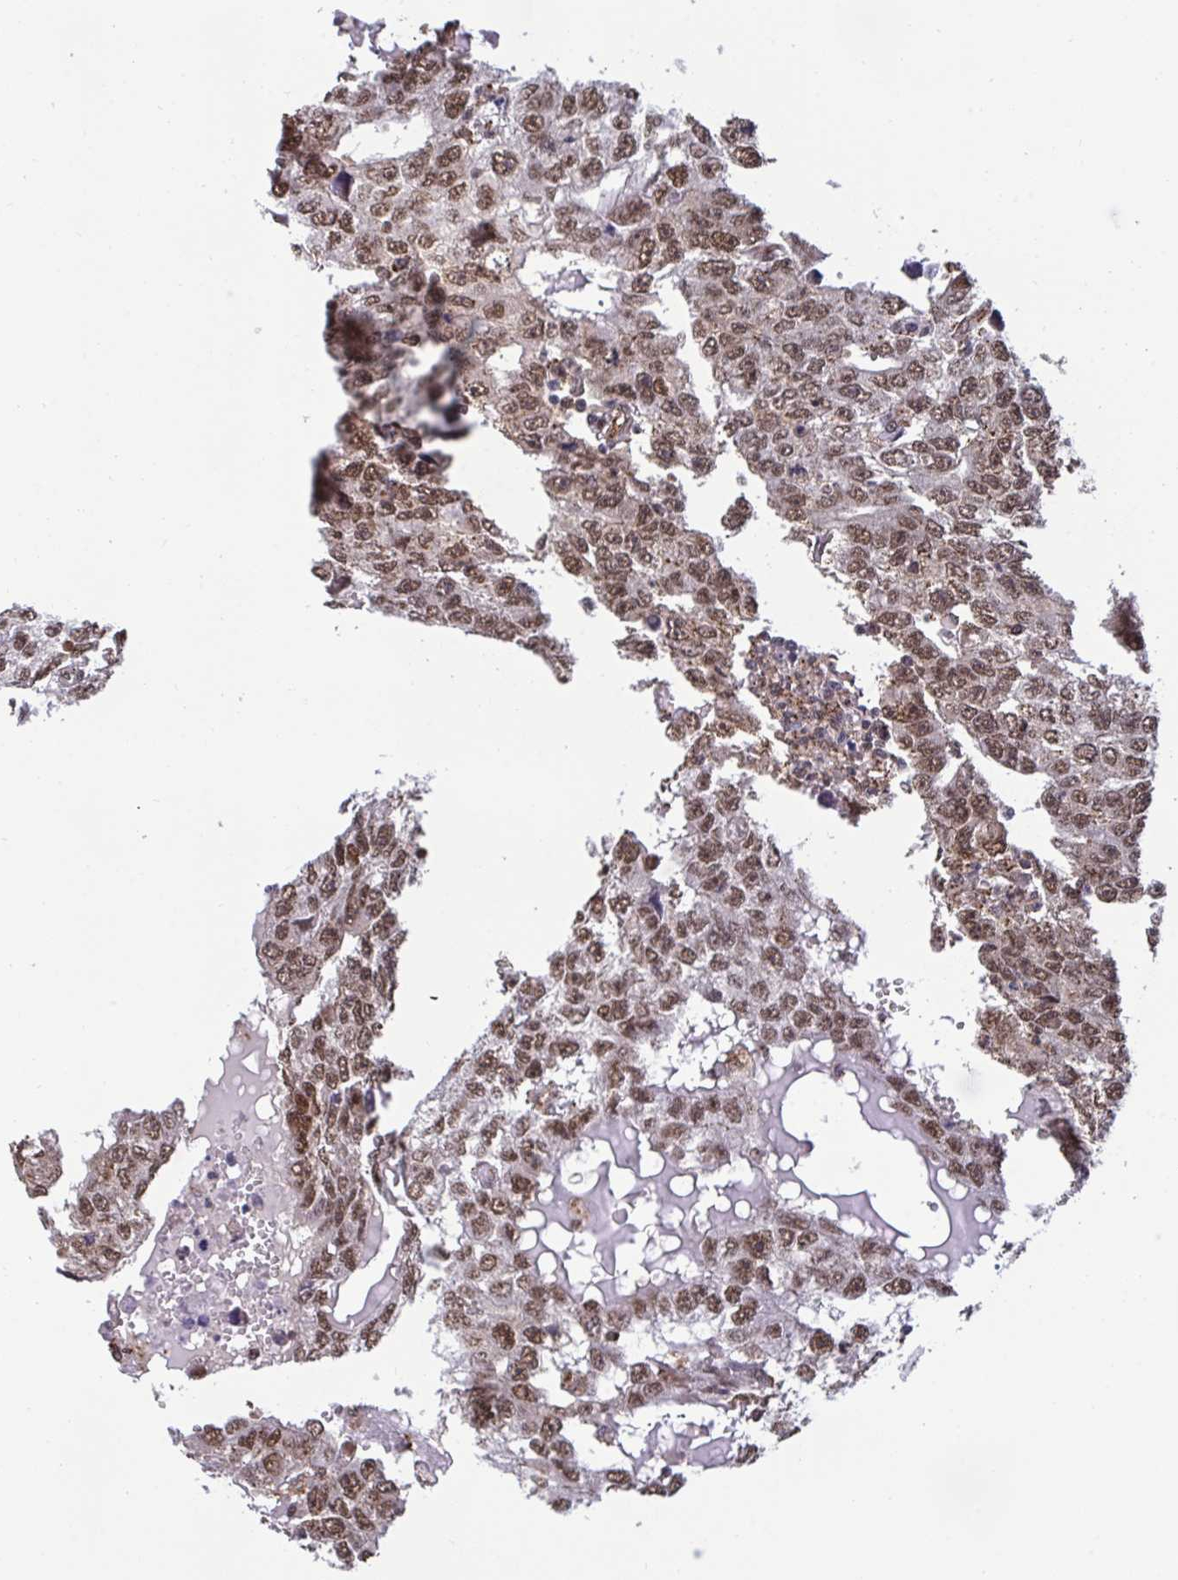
{"staining": {"intensity": "moderate", "quantity": ">75%", "location": "nuclear"}, "tissue": "testis cancer", "cell_type": "Tumor cells", "image_type": "cancer", "snomed": [{"axis": "morphology", "description": "Carcinoma, Embryonal, NOS"}, {"axis": "topography", "description": "Testis"}], "caption": "High-magnification brightfield microscopy of testis cancer (embryonal carcinoma) stained with DAB (brown) and counterstained with hematoxylin (blue). tumor cells exhibit moderate nuclear positivity is seen in approximately>75% of cells.", "gene": "PUF60", "patient": {"sex": "male", "age": 20}}